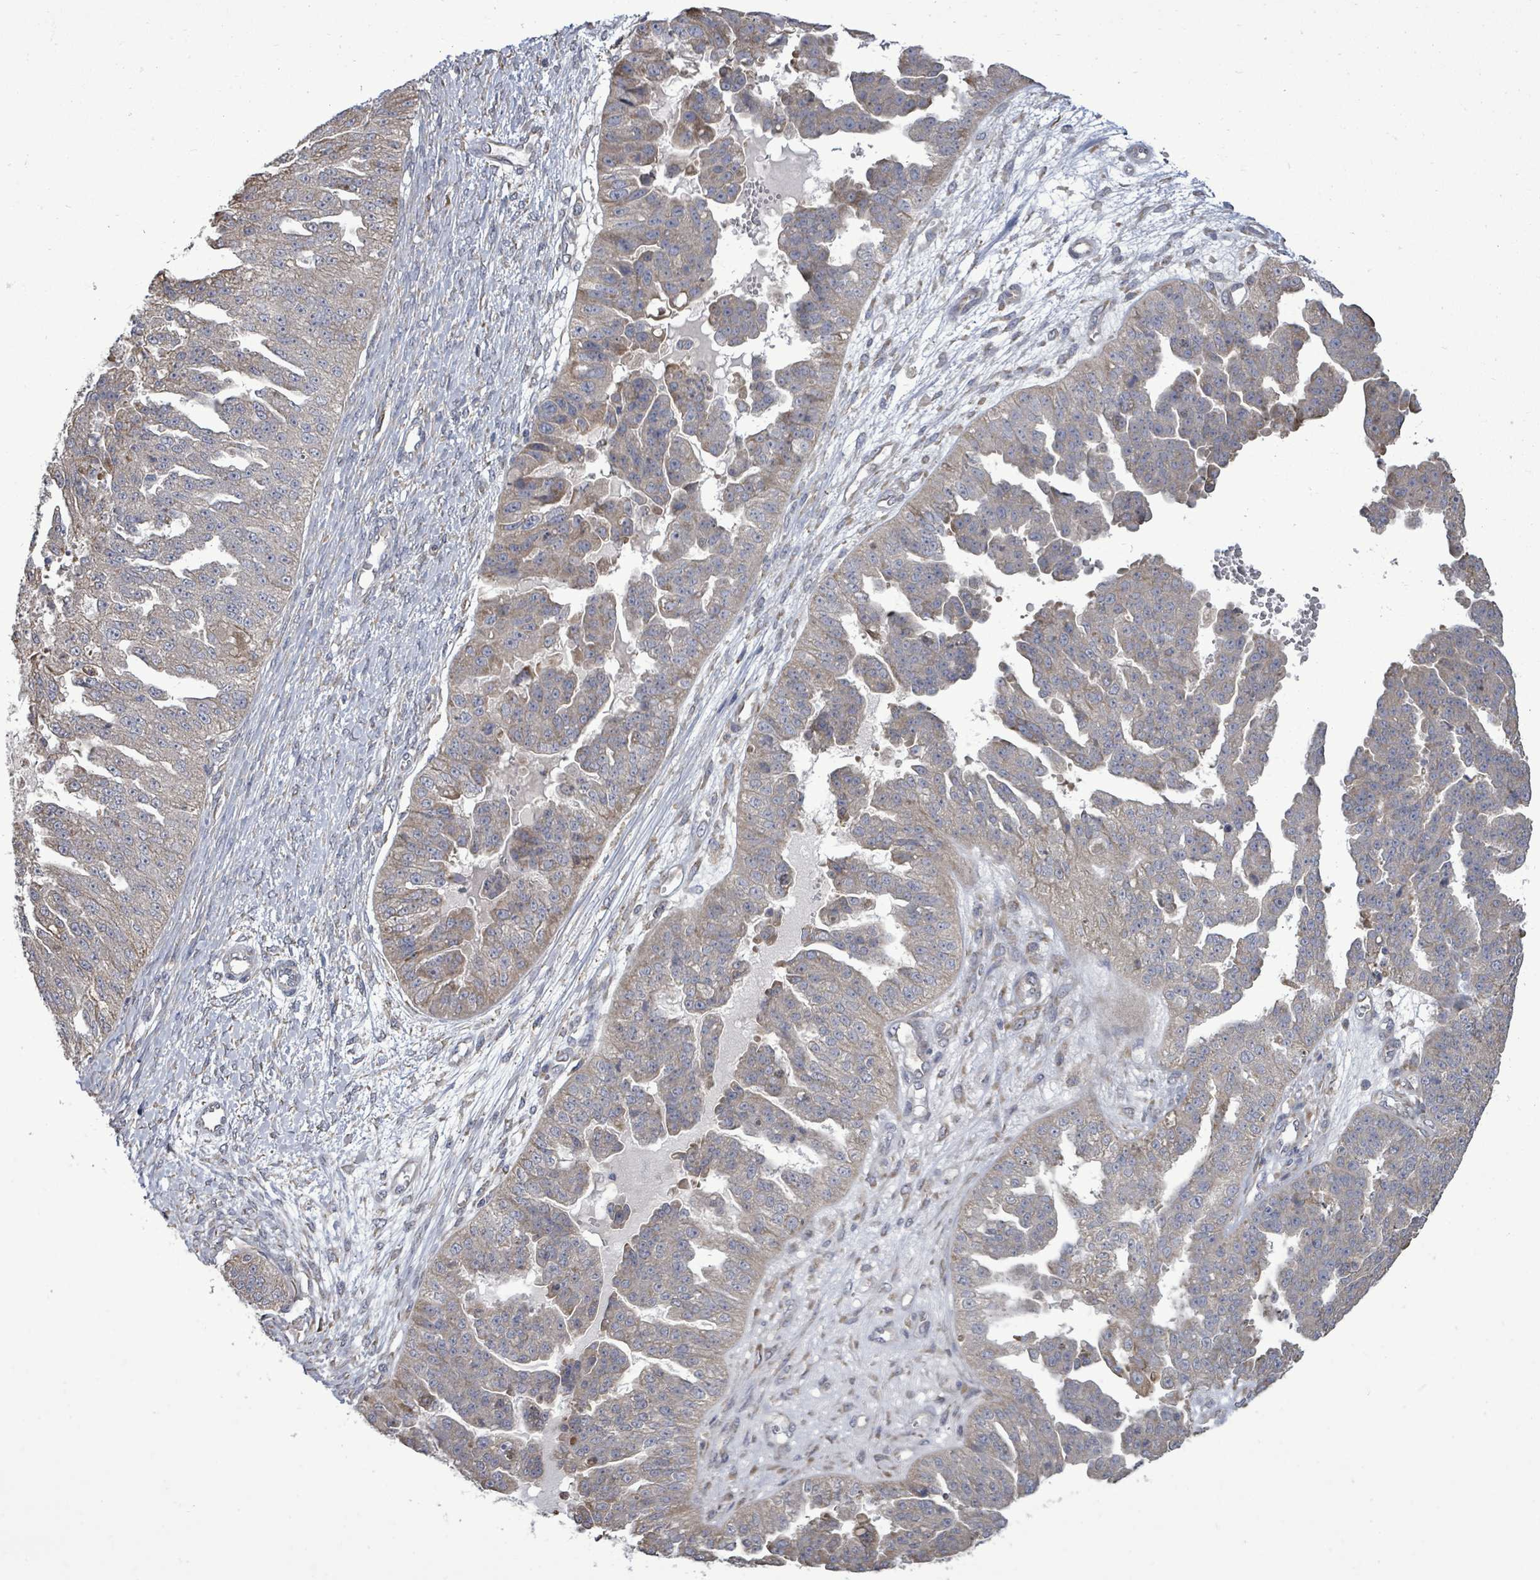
{"staining": {"intensity": "weak", "quantity": "25%-75%", "location": "cytoplasmic/membranous"}, "tissue": "ovarian cancer", "cell_type": "Tumor cells", "image_type": "cancer", "snomed": [{"axis": "morphology", "description": "Cystadenocarcinoma, serous, NOS"}, {"axis": "topography", "description": "Ovary"}], "caption": "There is low levels of weak cytoplasmic/membranous positivity in tumor cells of ovarian cancer, as demonstrated by immunohistochemical staining (brown color).", "gene": "POMGNT2", "patient": {"sex": "female", "age": 58}}